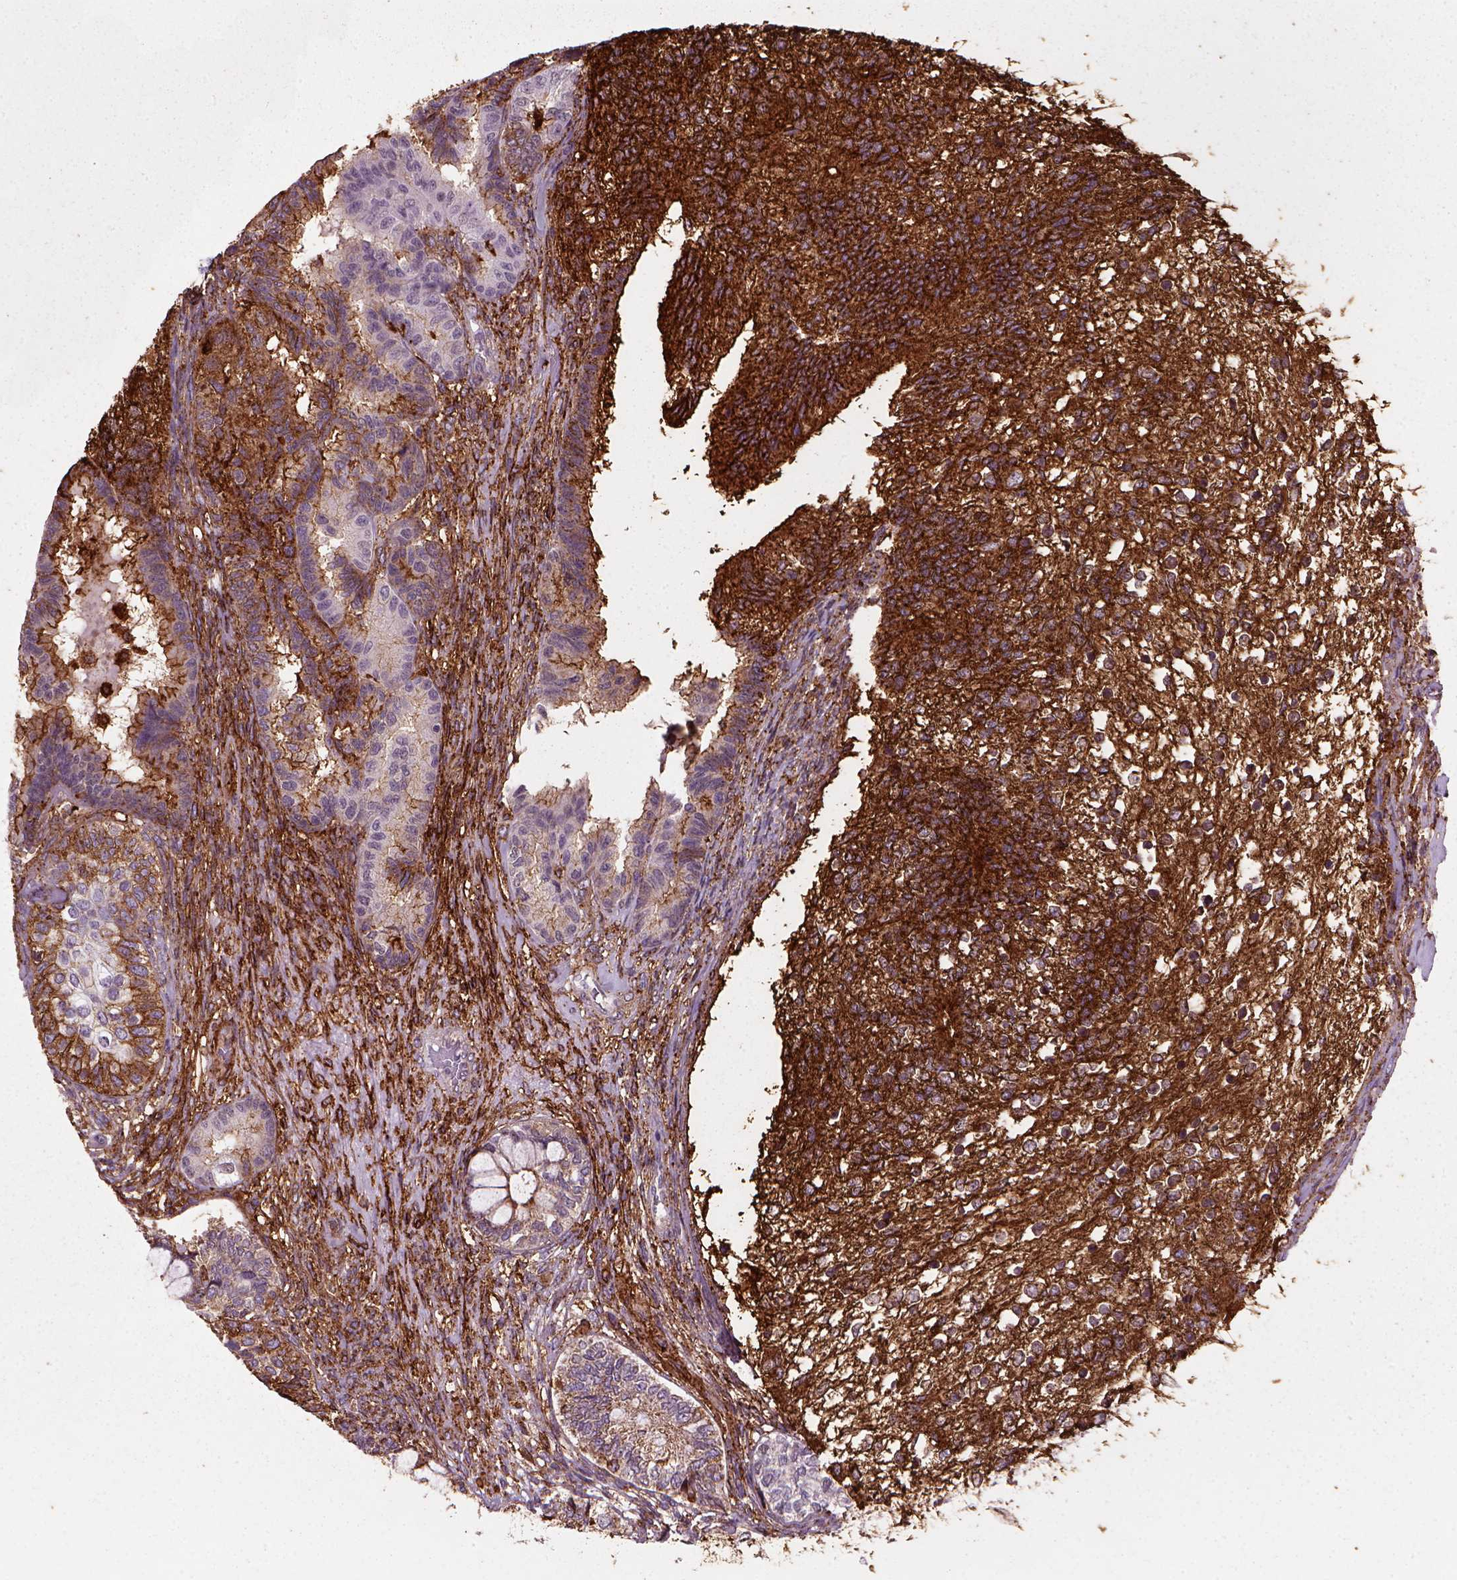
{"staining": {"intensity": "strong", "quantity": "25%-75%", "location": "cytoplasmic/membranous"}, "tissue": "testis cancer", "cell_type": "Tumor cells", "image_type": "cancer", "snomed": [{"axis": "morphology", "description": "Seminoma, NOS"}, {"axis": "morphology", "description": "Carcinoma, Embryonal, NOS"}, {"axis": "topography", "description": "Testis"}], "caption": "Immunohistochemical staining of human testis cancer exhibits strong cytoplasmic/membranous protein expression in about 25%-75% of tumor cells.", "gene": "MARCKS", "patient": {"sex": "male", "age": 41}}